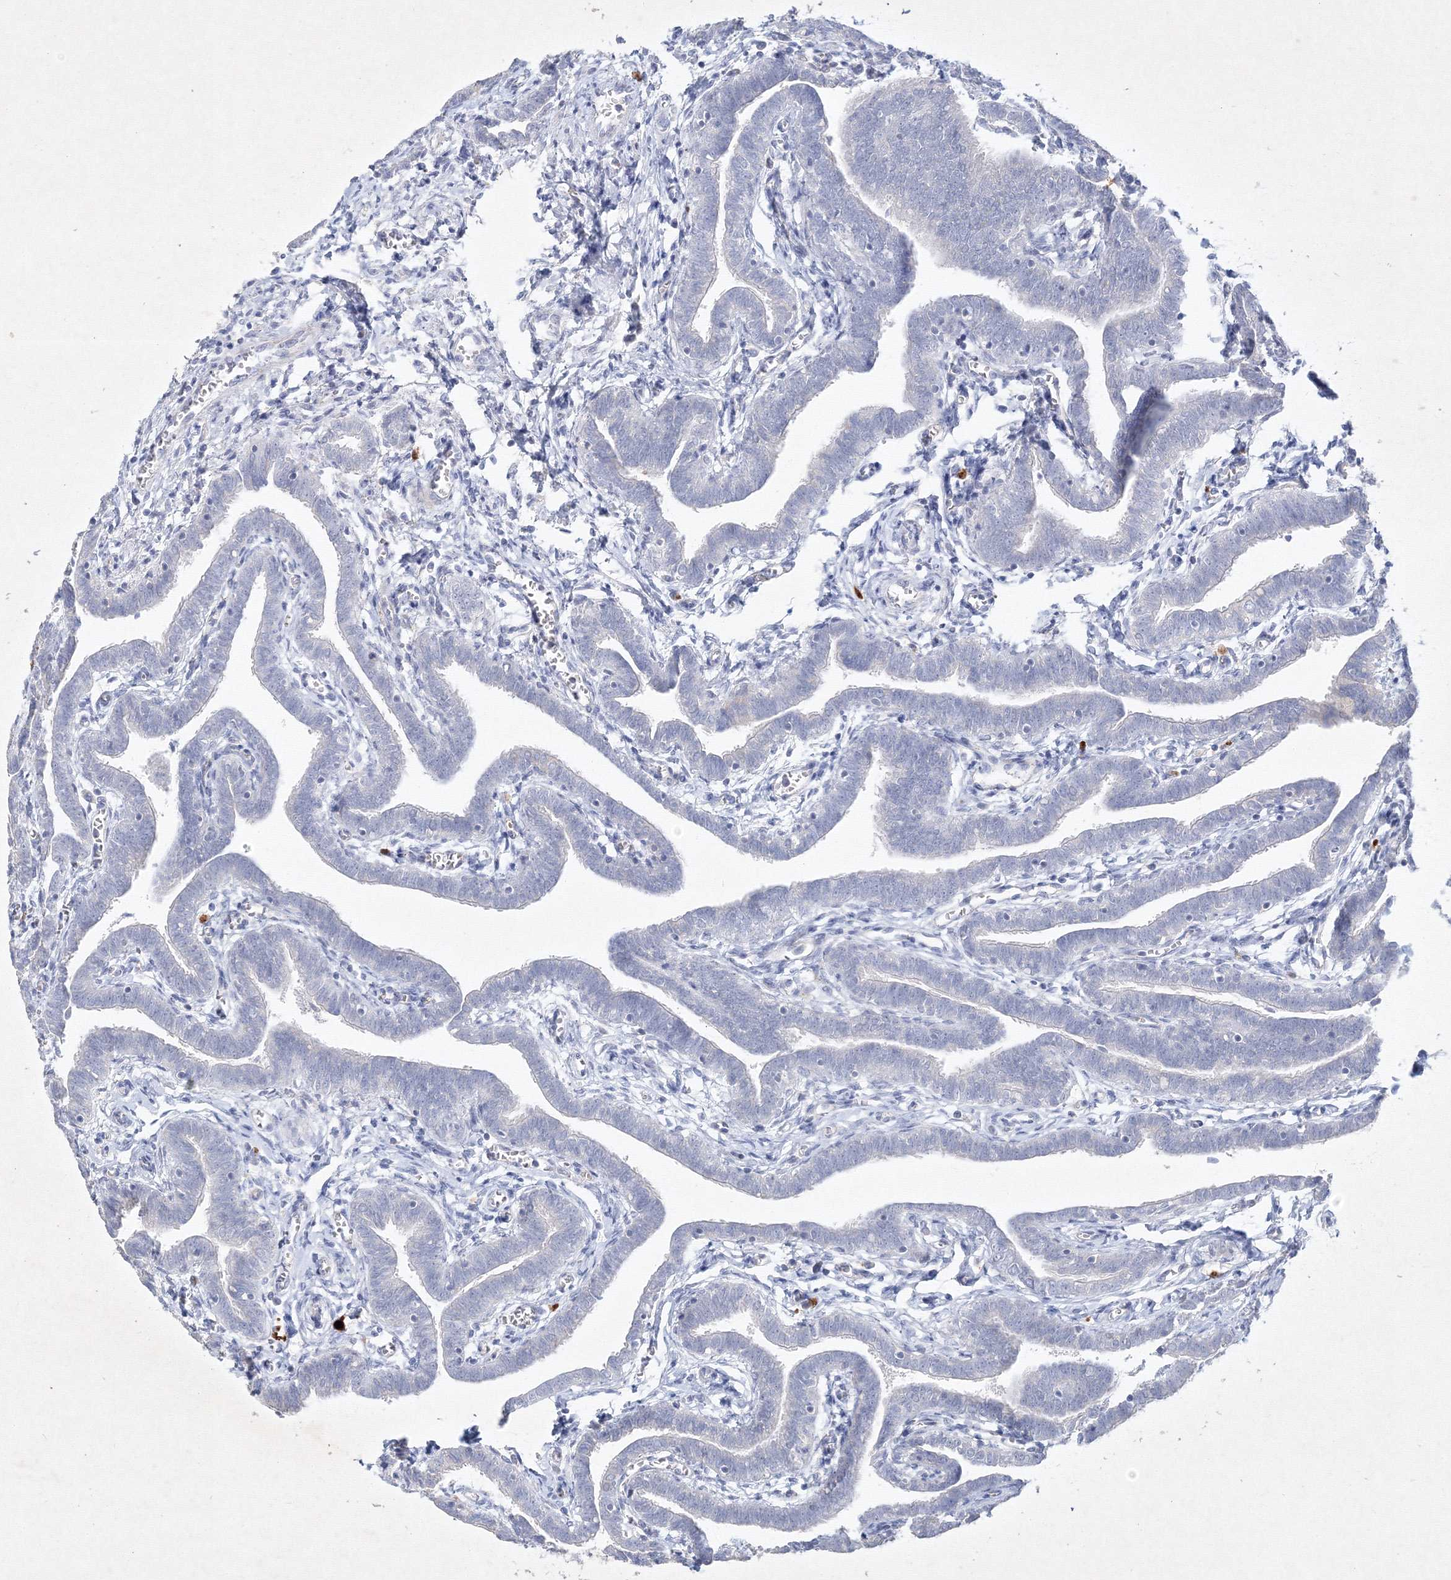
{"staining": {"intensity": "negative", "quantity": "none", "location": "none"}, "tissue": "fallopian tube", "cell_type": "Glandular cells", "image_type": "normal", "snomed": [{"axis": "morphology", "description": "Normal tissue, NOS"}, {"axis": "topography", "description": "Fallopian tube"}], "caption": "Immunohistochemistry (IHC) photomicrograph of unremarkable fallopian tube stained for a protein (brown), which demonstrates no staining in glandular cells. Nuclei are stained in blue.", "gene": "CXXC4", "patient": {"sex": "female", "age": 36}}